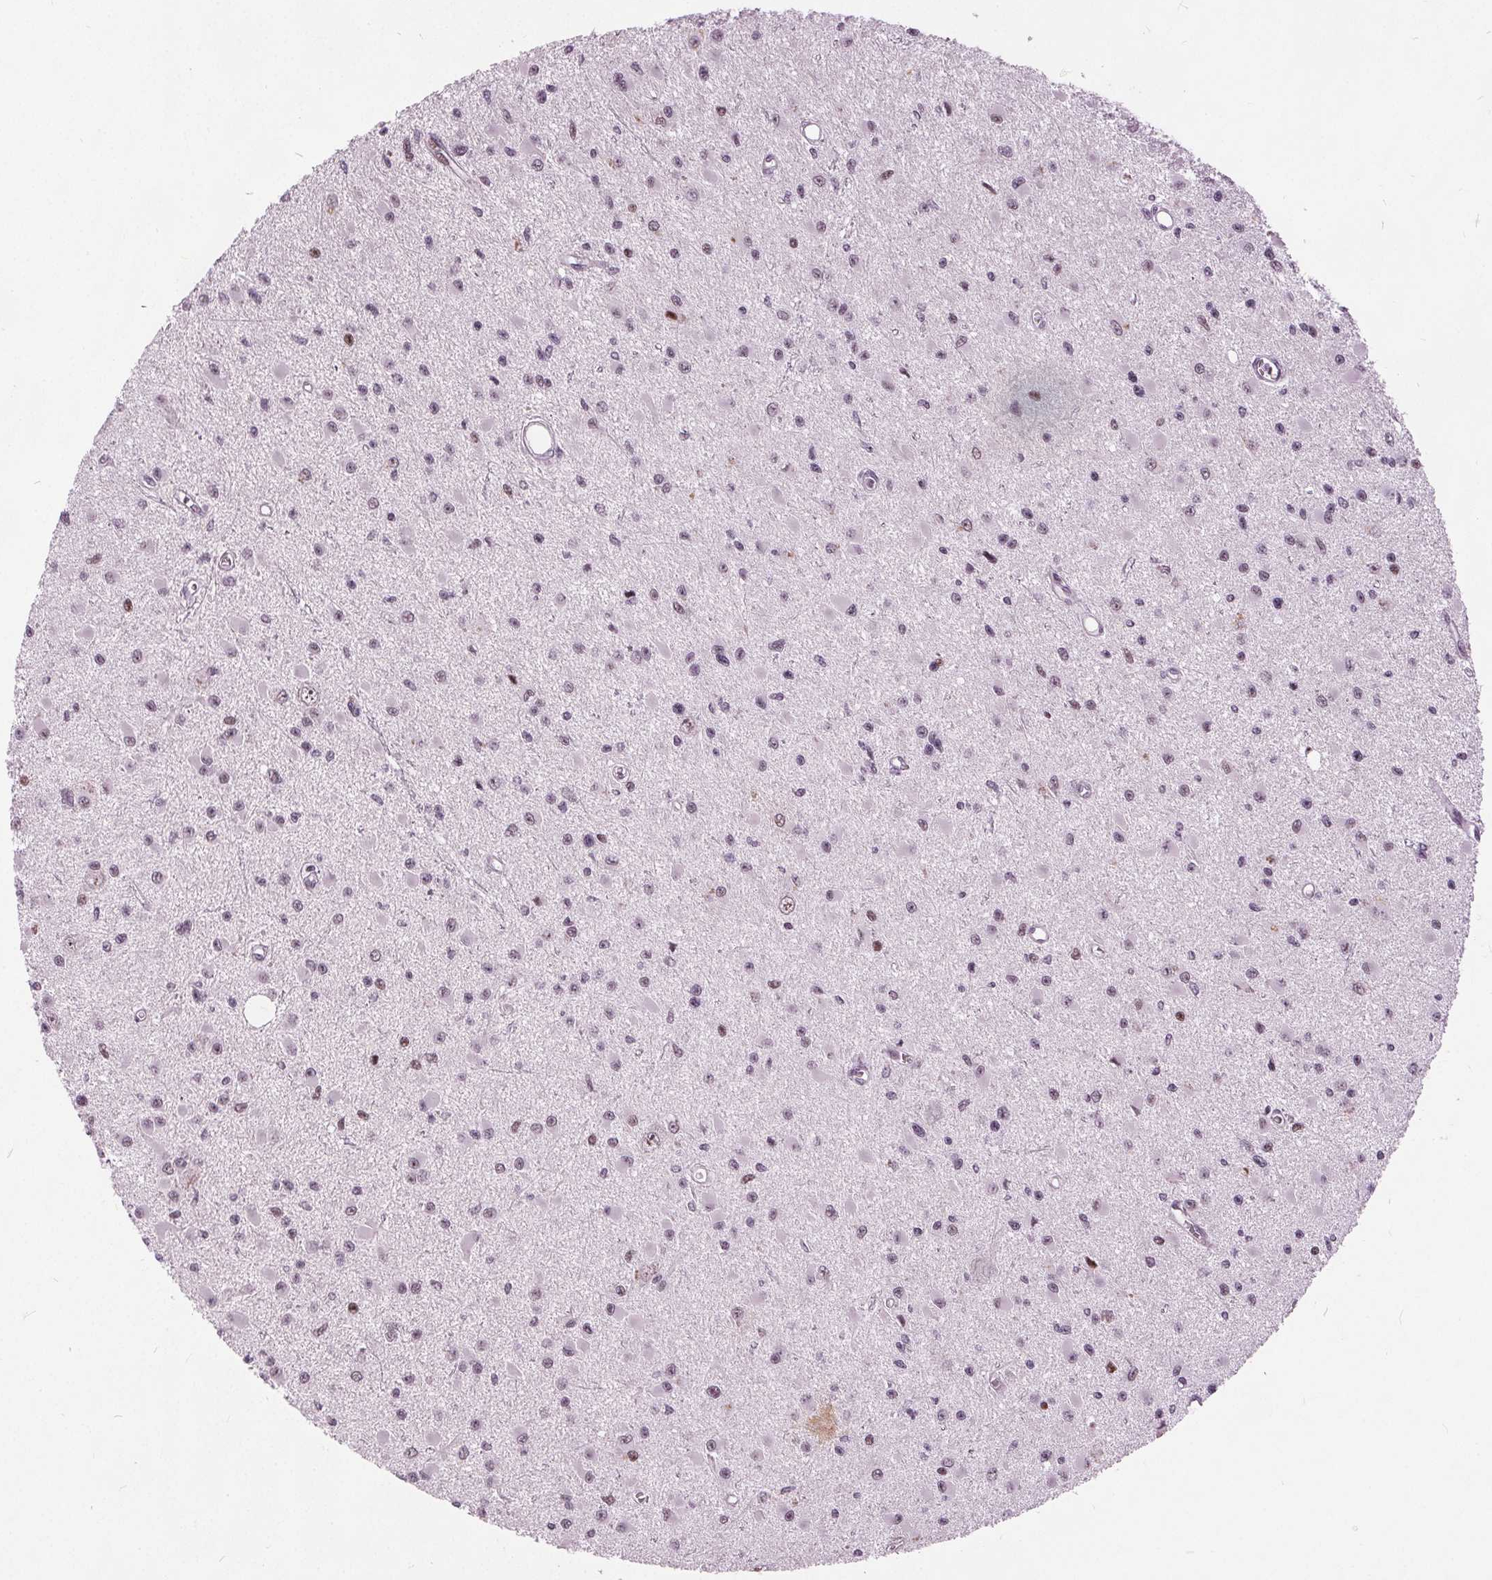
{"staining": {"intensity": "weak", "quantity": "25%-75%", "location": "nuclear"}, "tissue": "glioma", "cell_type": "Tumor cells", "image_type": "cancer", "snomed": [{"axis": "morphology", "description": "Glioma, malignant, High grade"}, {"axis": "topography", "description": "Brain"}], "caption": "A micrograph of glioma stained for a protein shows weak nuclear brown staining in tumor cells.", "gene": "TTC34", "patient": {"sex": "male", "age": 54}}